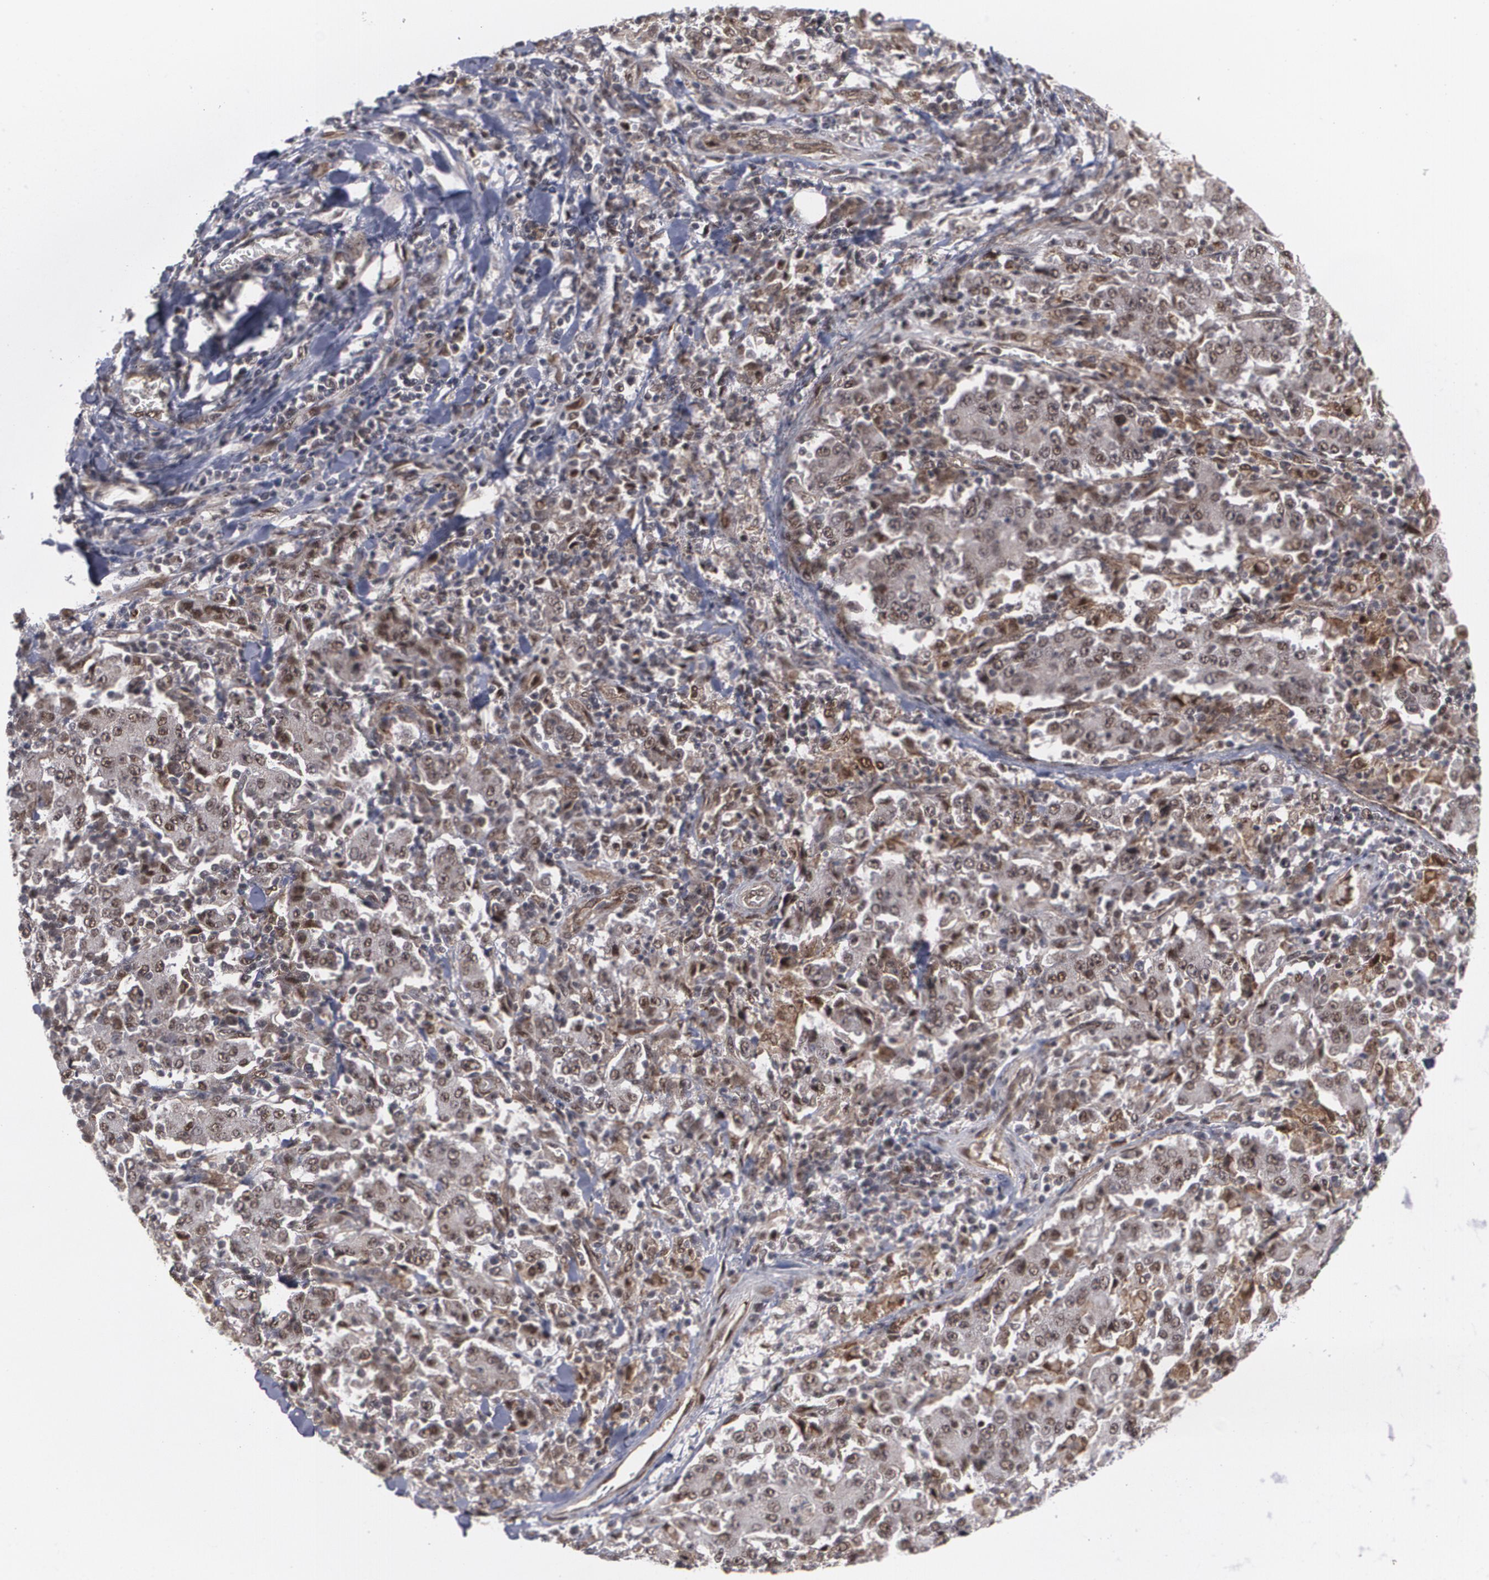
{"staining": {"intensity": "moderate", "quantity": ">75%", "location": "nuclear"}, "tissue": "stomach cancer", "cell_type": "Tumor cells", "image_type": "cancer", "snomed": [{"axis": "morphology", "description": "Normal tissue, NOS"}, {"axis": "morphology", "description": "Adenocarcinoma, NOS"}, {"axis": "topography", "description": "Stomach, upper"}, {"axis": "topography", "description": "Stomach"}], "caption": "Brown immunohistochemical staining in stomach adenocarcinoma exhibits moderate nuclear positivity in approximately >75% of tumor cells.", "gene": "INTS6", "patient": {"sex": "male", "age": 59}}